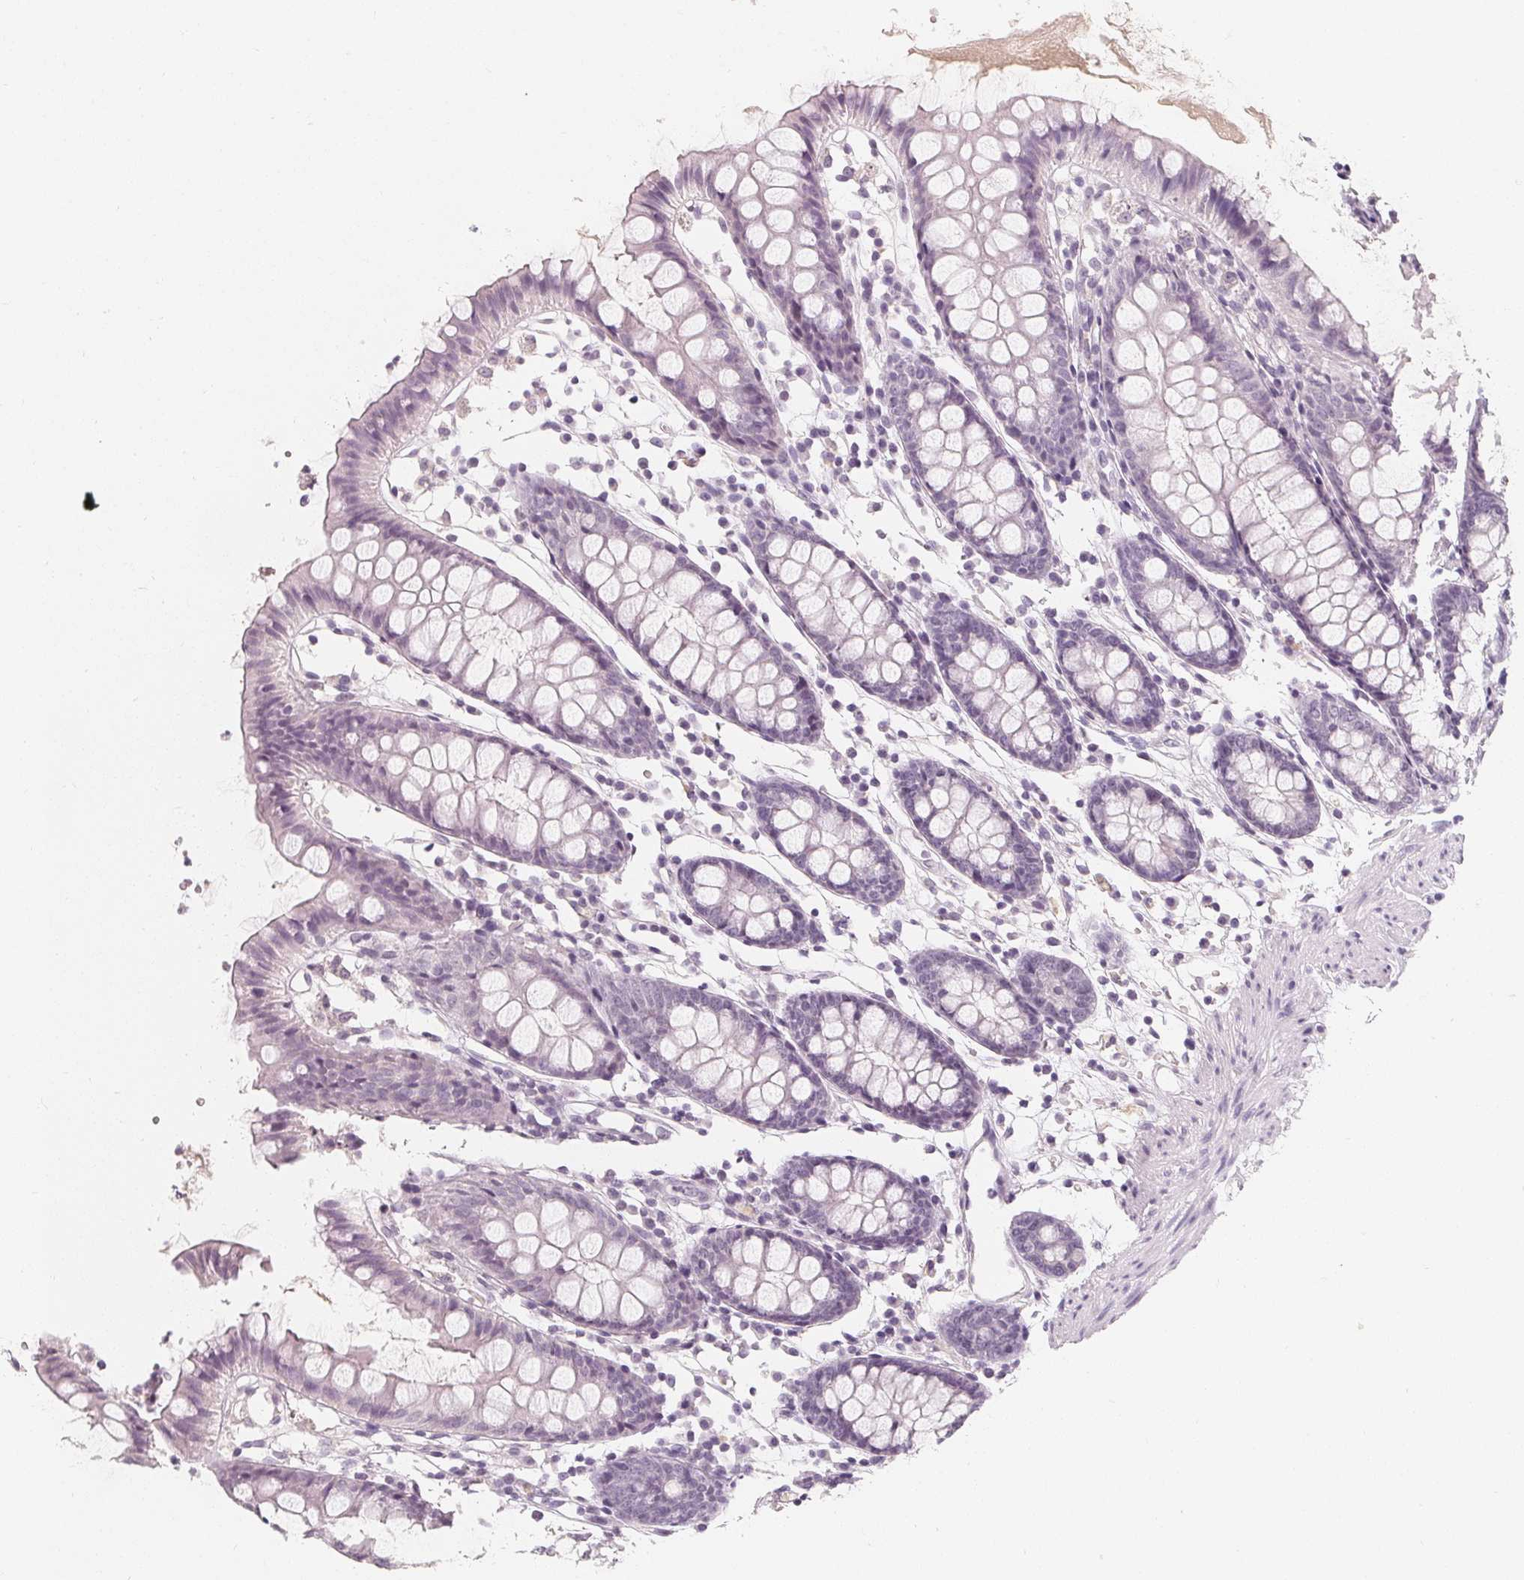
{"staining": {"intensity": "negative", "quantity": "none", "location": "none"}, "tissue": "colon", "cell_type": "Endothelial cells", "image_type": "normal", "snomed": [{"axis": "morphology", "description": "Normal tissue, NOS"}, {"axis": "topography", "description": "Colon"}], "caption": "A high-resolution micrograph shows IHC staining of benign colon, which shows no significant positivity in endothelial cells.", "gene": "DBX2", "patient": {"sex": "female", "age": 84}}